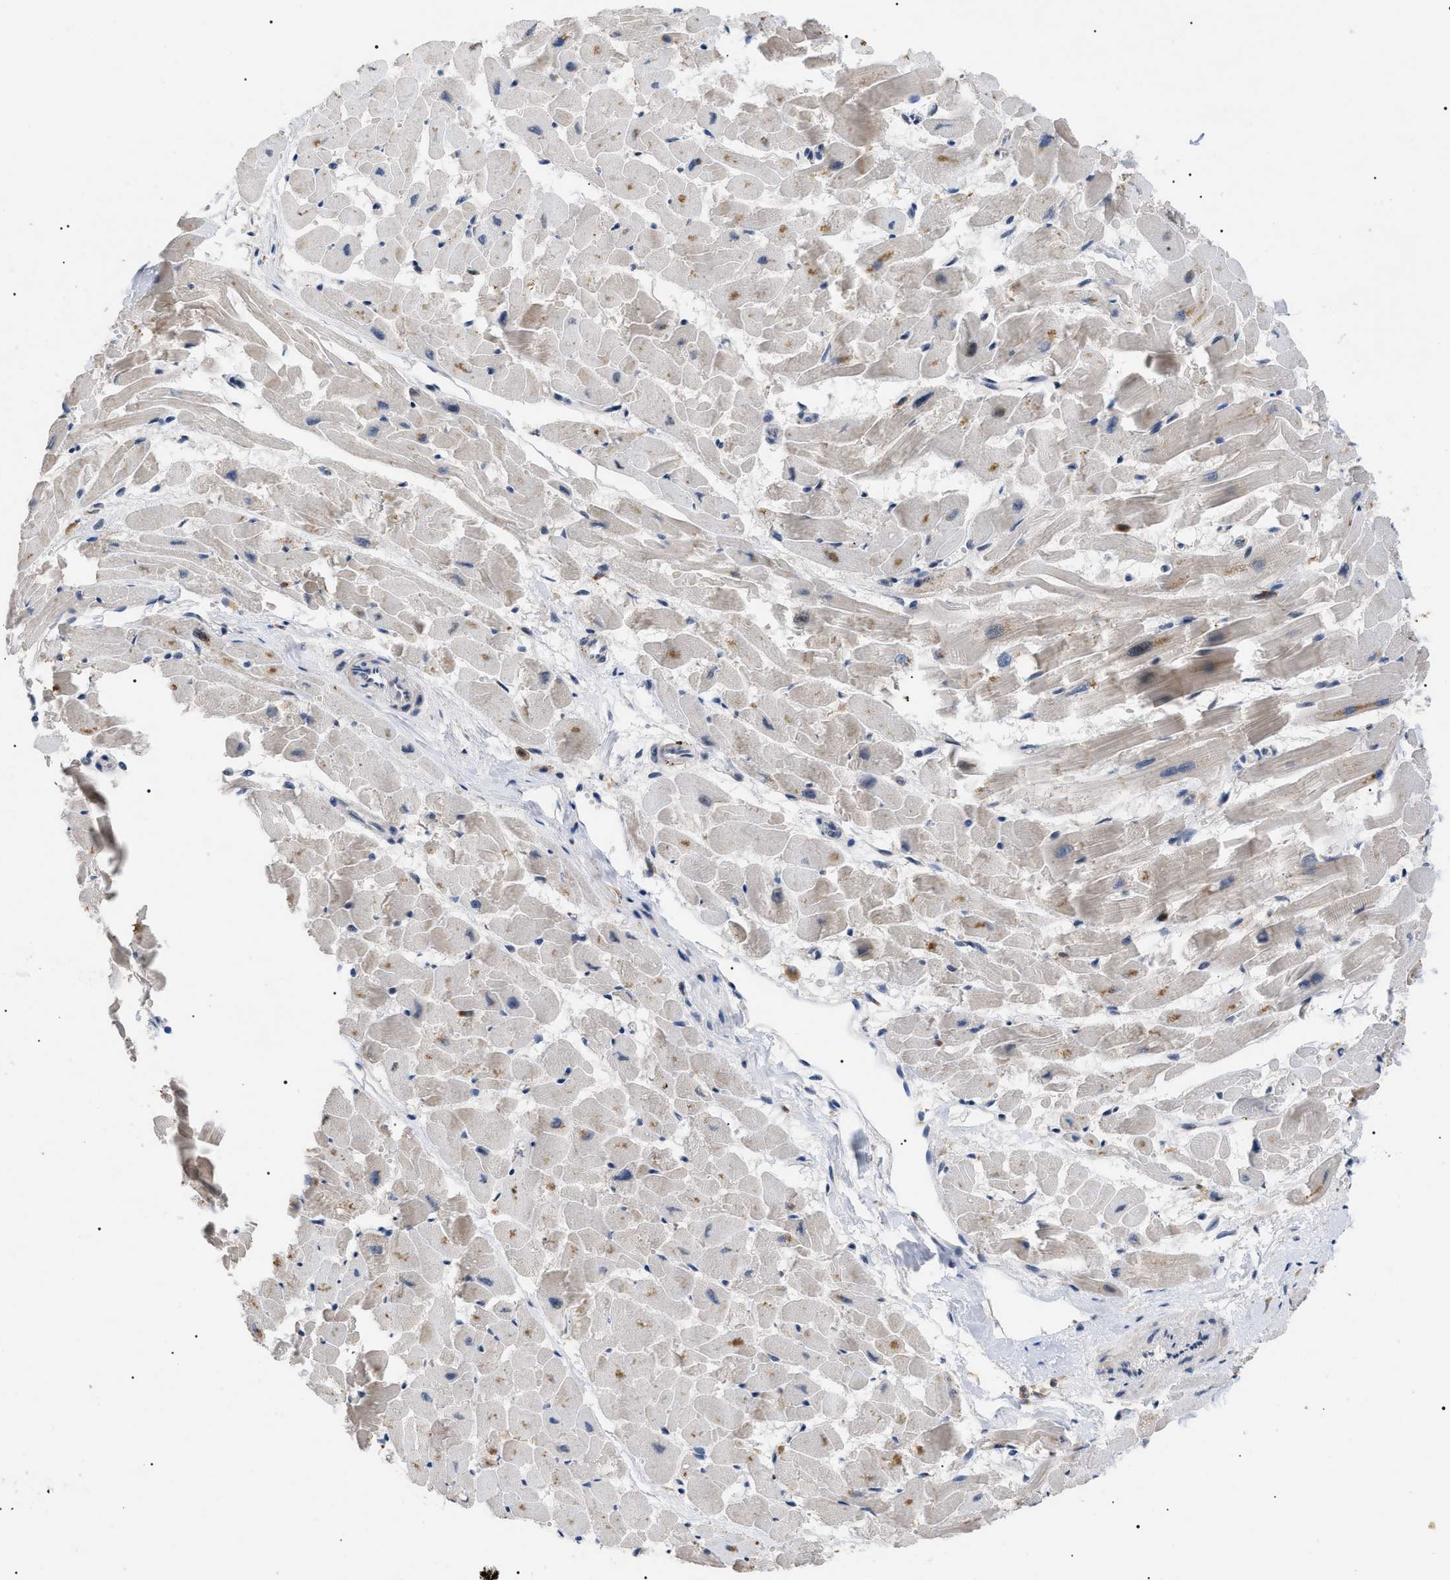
{"staining": {"intensity": "weak", "quantity": "25%-75%", "location": "cytoplasmic/membranous"}, "tissue": "heart muscle", "cell_type": "Cardiomyocytes", "image_type": "normal", "snomed": [{"axis": "morphology", "description": "Normal tissue, NOS"}, {"axis": "topography", "description": "Heart"}], "caption": "Heart muscle stained with immunohistochemistry (IHC) shows weak cytoplasmic/membranous positivity in approximately 25%-75% of cardiomyocytes. The staining was performed using DAB to visualize the protein expression in brown, while the nuclei were stained in blue with hematoxylin (Magnification: 20x).", "gene": "CD300A", "patient": {"sex": "female", "age": 19}}